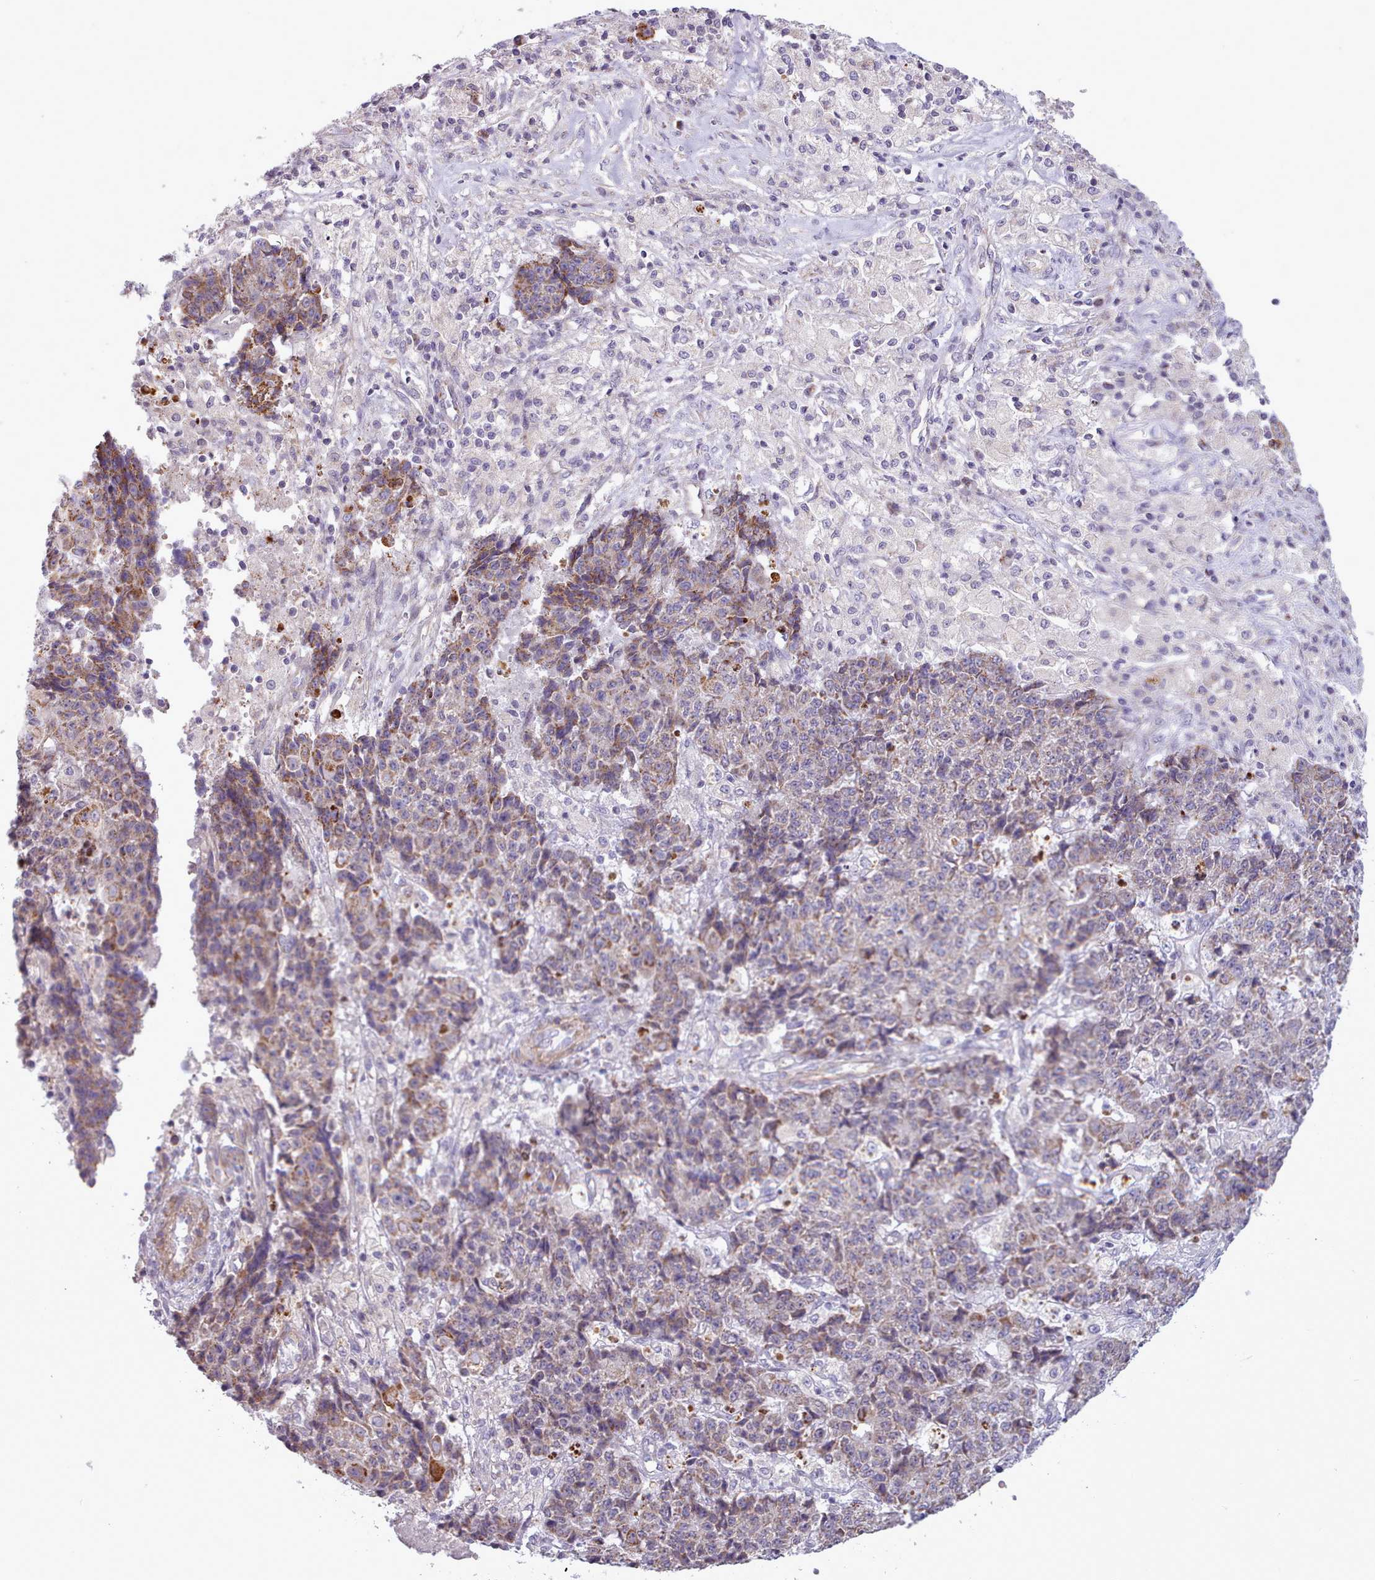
{"staining": {"intensity": "moderate", "quantity": "25%-75%", "location": "cytoplasmic/membranous"}, "tissue": "ovarian cancer", "cell_type": "Tumor cells", "image_type": "cancer", "snomed": [{"axis": "morphology", "description": "Carcinoma, endometroid"}, {"axis": "topography", "description": "Ovary"}], "caption": "A photomicrograph of endometroid carcinoma (ovarian) stained for a protein exhibits moderate cytoplasmic/membranous brown staining in tumor cells.", "gene": "AVL9", "patient": {"sex": "female", "age": 42}}